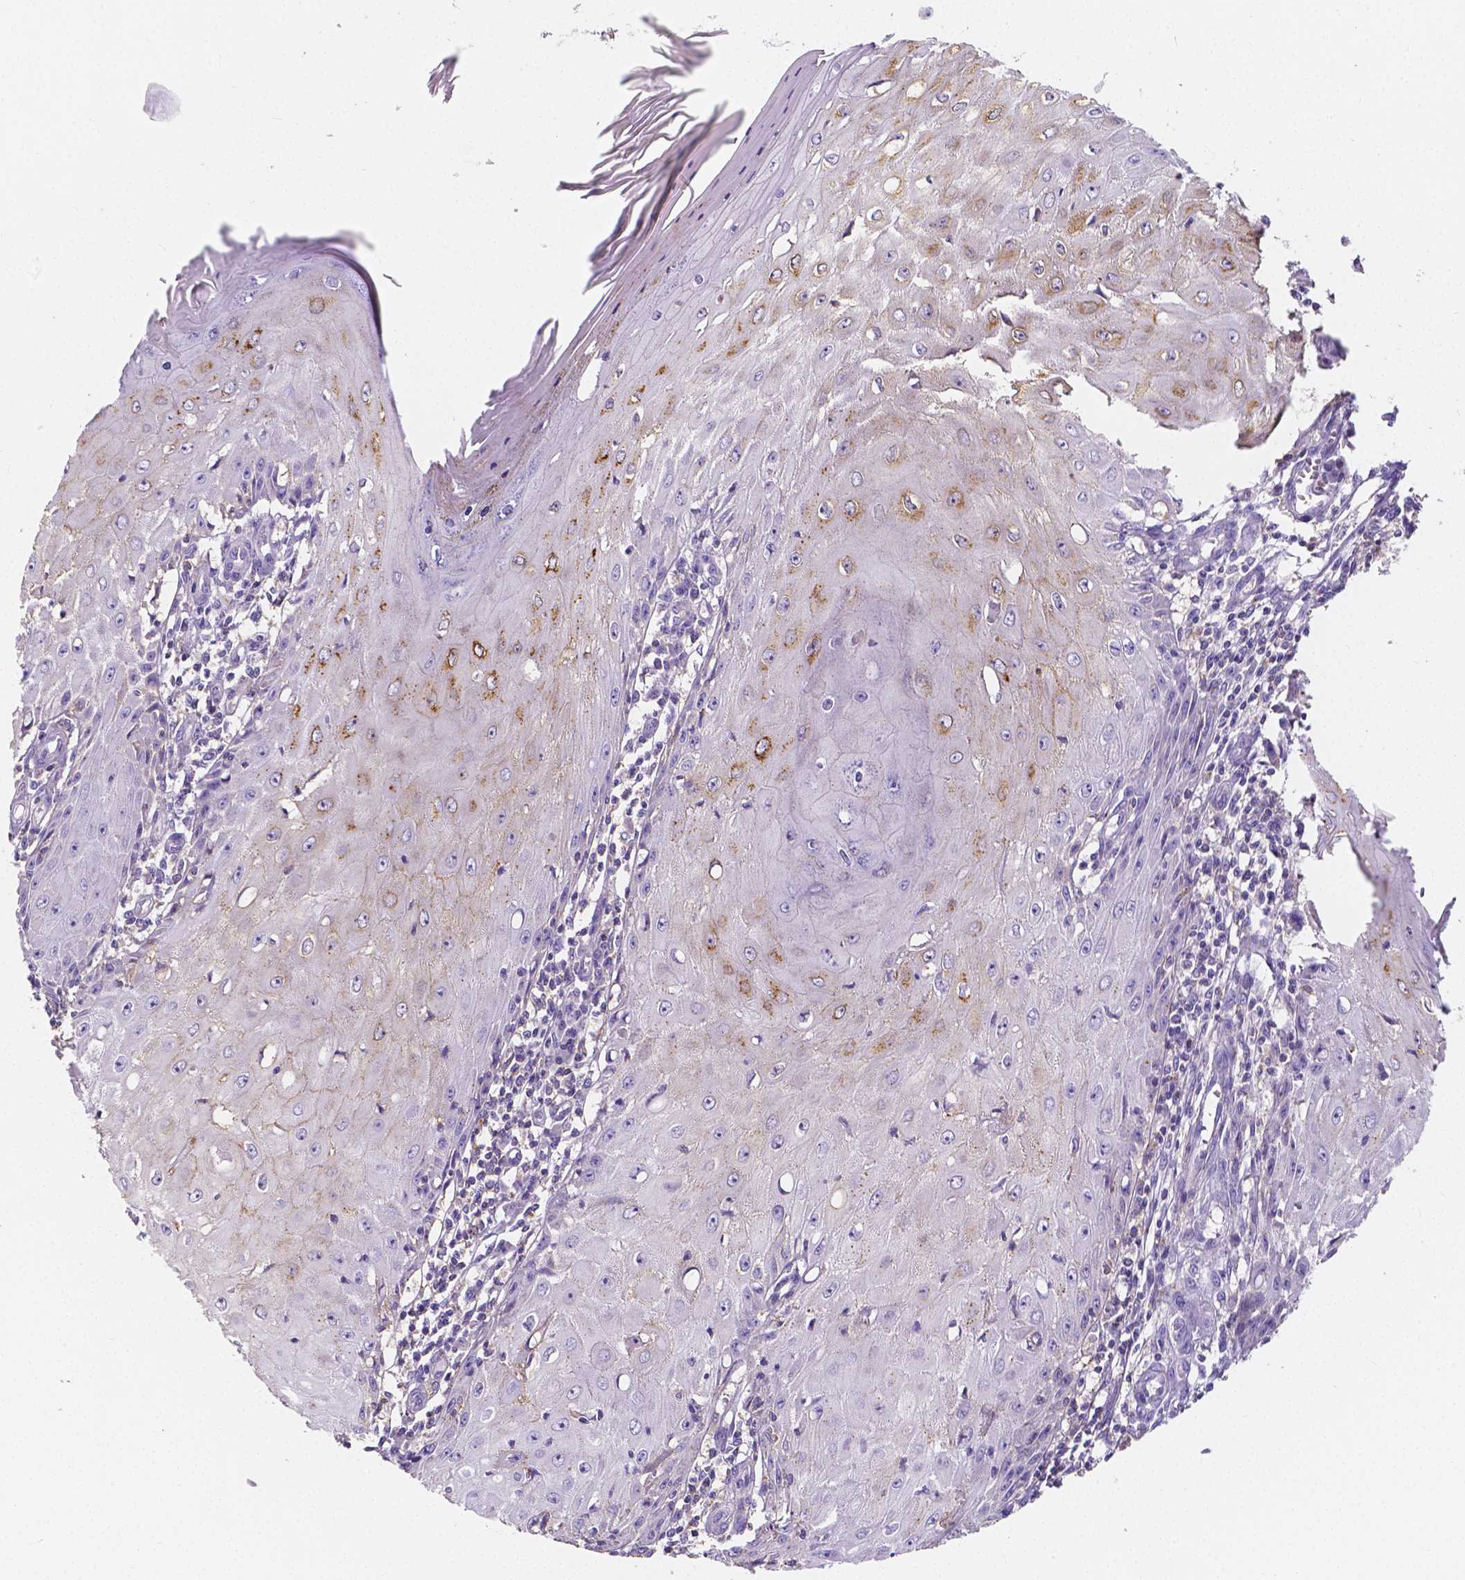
{"staining": {"intensity": "moderate", "quantity": "<25%", "location": "cytoplasmic/membranous"}, "tissue": "skin cancer", "cell_type": "Tumor cells", "image_type": "cancer", "snomed": [{"axis": "morphology", "description": "Squamous cell carcinoma, NOS"}, {"axis": "topography", "description": "Skin"}], "caption": "Protein expression analysis of human skin squamous cell carcinoma reveals moderate cytoplasmic/membranous positivity in about <25% of tumor cells.", "gene": "GABRD", "patient": {"sex": "female", "age": 73}}